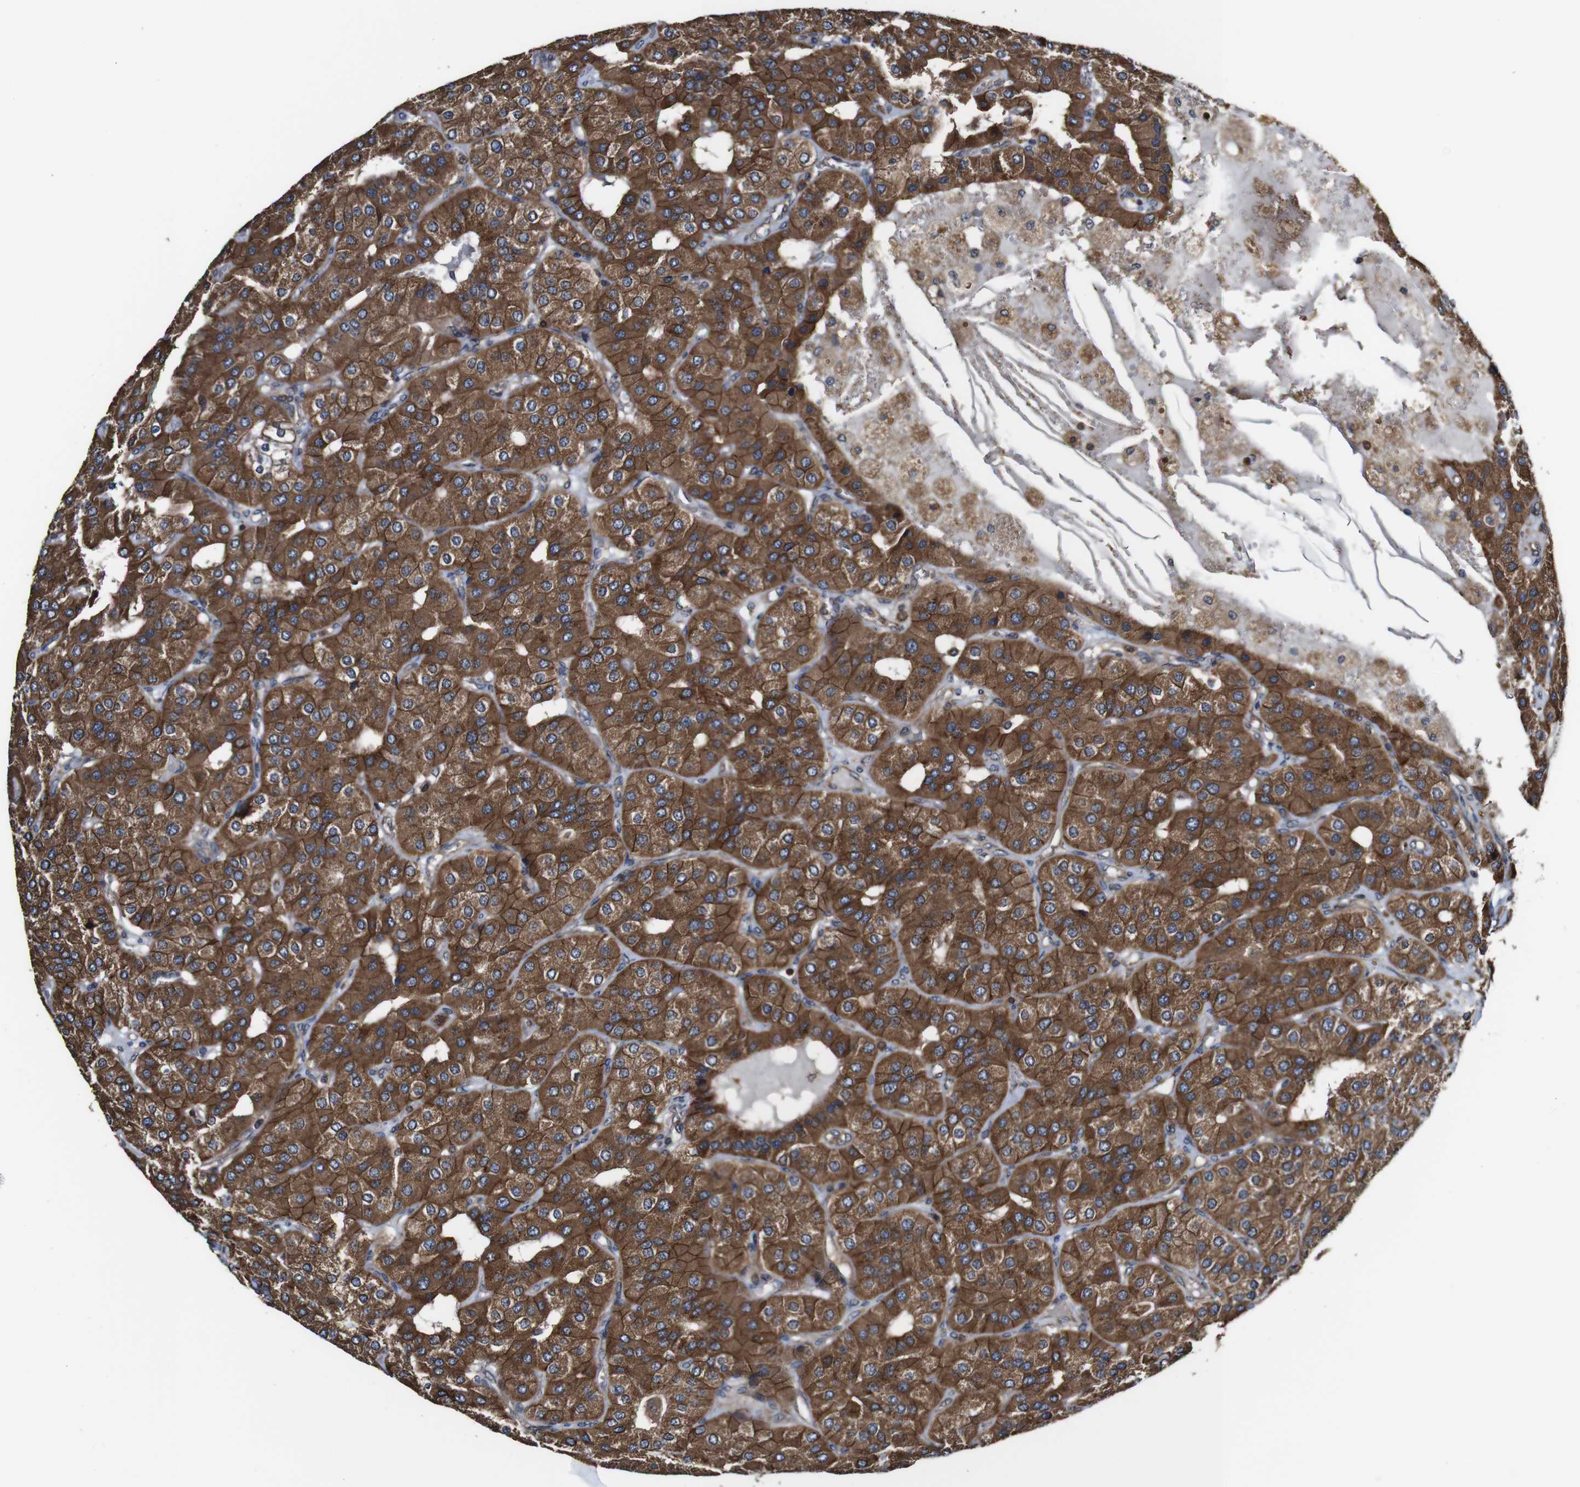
{"staining": {"intensity": "strong", "quantity": ">75%", "location": "cytoplasmic/membranous"}, "tissue": "parathyroid gland", "cell_type": "Glandular cells", "image_type": "normal", "snomed": [{"axis": "morphology", "description": "Normal tissue, NOS"}, {"axis": "morphology", "description": "Adenoma, NOS"}, {"axis": "topography", "description": "Parathyroid gland"}], "caption": "The immunohistochemical stain labels strong cytoplasmic/membranous staining in glandular cells of normal parathyroid gland. (DAB IHC, brown staining for protein, blue staining for nuclei).", "gene": "TNIK", "patient": {"sex": "female", "age": 86}}